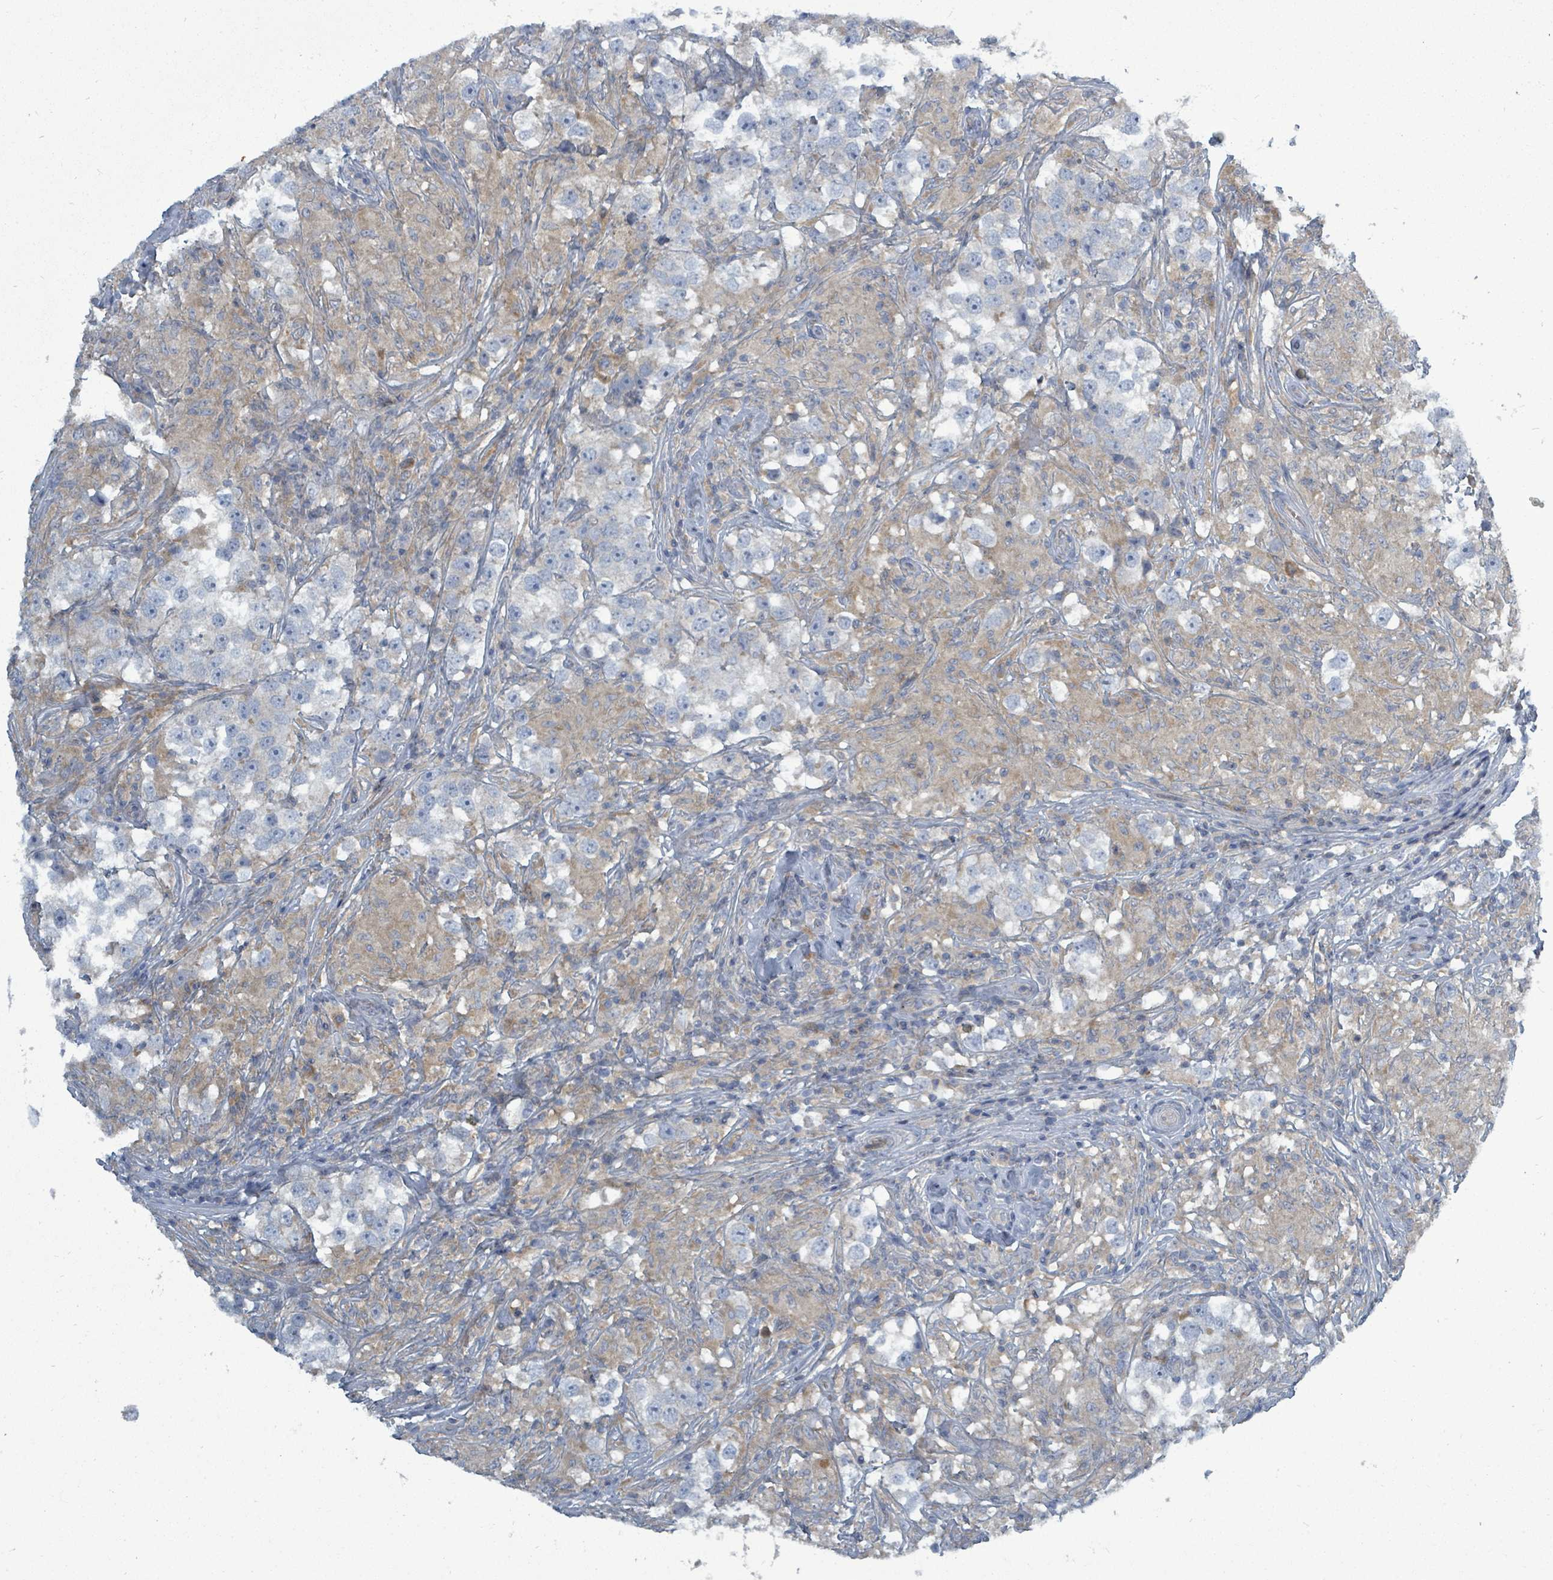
{"staining": {"intensity": "negative", "quantity": "none", "location": "none"}, "tissue": "testis cancer", "cell_type": "Tumor cells", "image_type": "cancer", "snomed": [{"axis": "morphology", "description": "Seminoma, NOS"}, {"axis": "topography", "description": "Testis"}], "caption": "DAB (3,3'-diaminobenzidine) immunohistochemical staining of testis cancer (seminoma) demonstrates no significant expression in tumor cells.", "gene": "SLC25A23", "patient": {"sex": "male", "age": 46}}